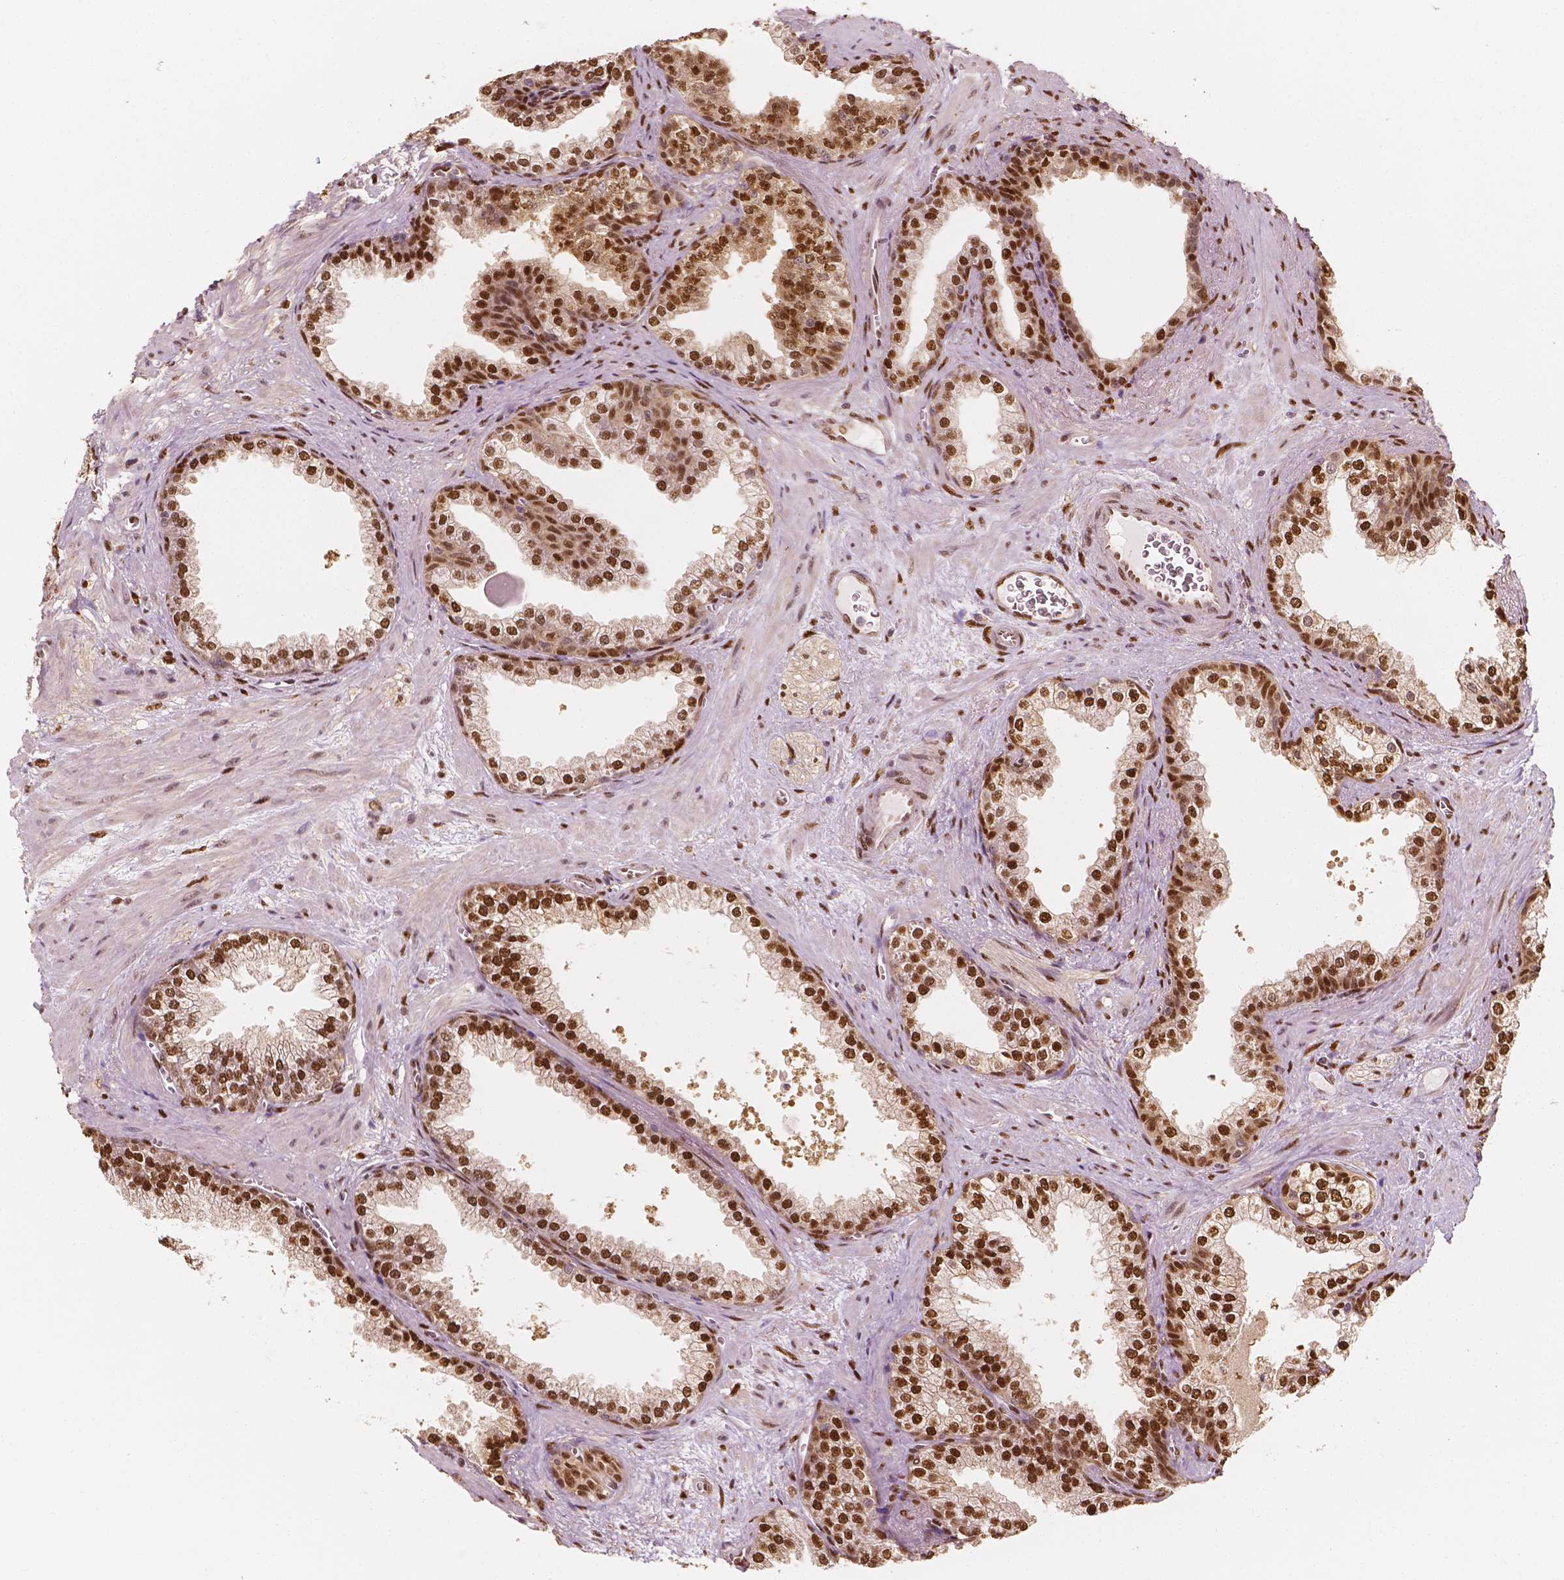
{"staining": {"intensity": "strong", "quantity": ">75%", "location": "nuclear"}, "tissue": "prostate", "cell_type": "Glandular cells", "image_type": "normal", "snomed": [{"axis": "morphology", "description": "Normal tissue, NOS"}, {"axis": "topography", "description": "Prostate"}], "caption": "Immunohistochemical staining of benign human prostate displays strong nuclear protein expression in approximately >75% of glandular cells. (brown staining indicates protein expression, while blue staining denotes nuclei).", "gene": "TBC1D17", "patient": {"sex": "male", "age": 79}}